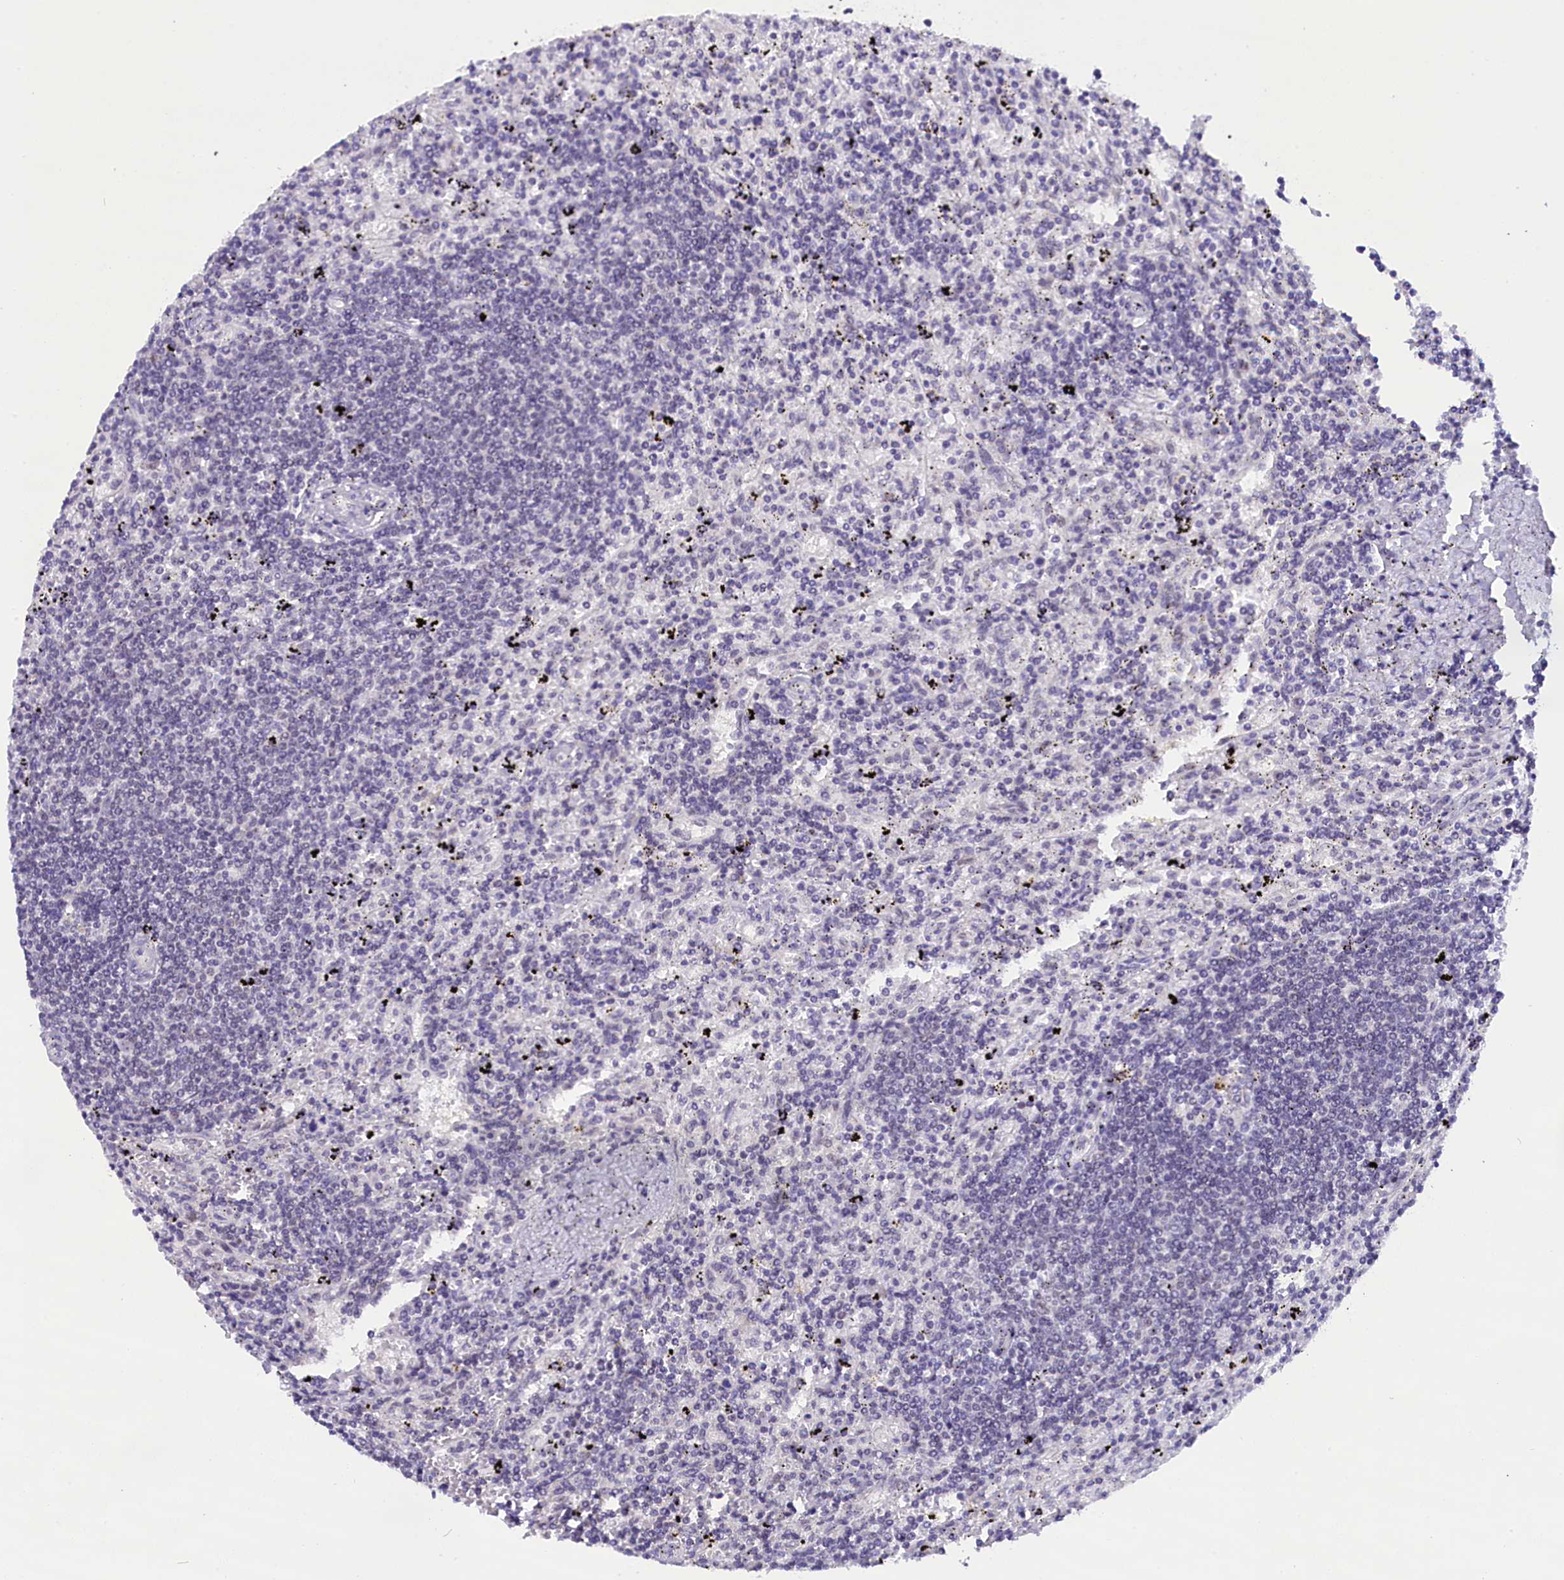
{"staining": {"intensity": "negative", "quantity": "none", "location": "none"}, "tissue": "lymphoma", "cell_type": "Tumor cells", "image_type": "cancer", "snomed": [{"axis": "morphology", "description": "Malignant lymphoma, non-Hodgkin's type, Low grade"}, {"axis": "topography", "description": "Spleen"}], "caption": "Lymphoma was stained to show a protein in brown. There is no significant staining in tumor cells.", "gene": "OSGEP", "patient": {"sex": "male", "age": 76}}